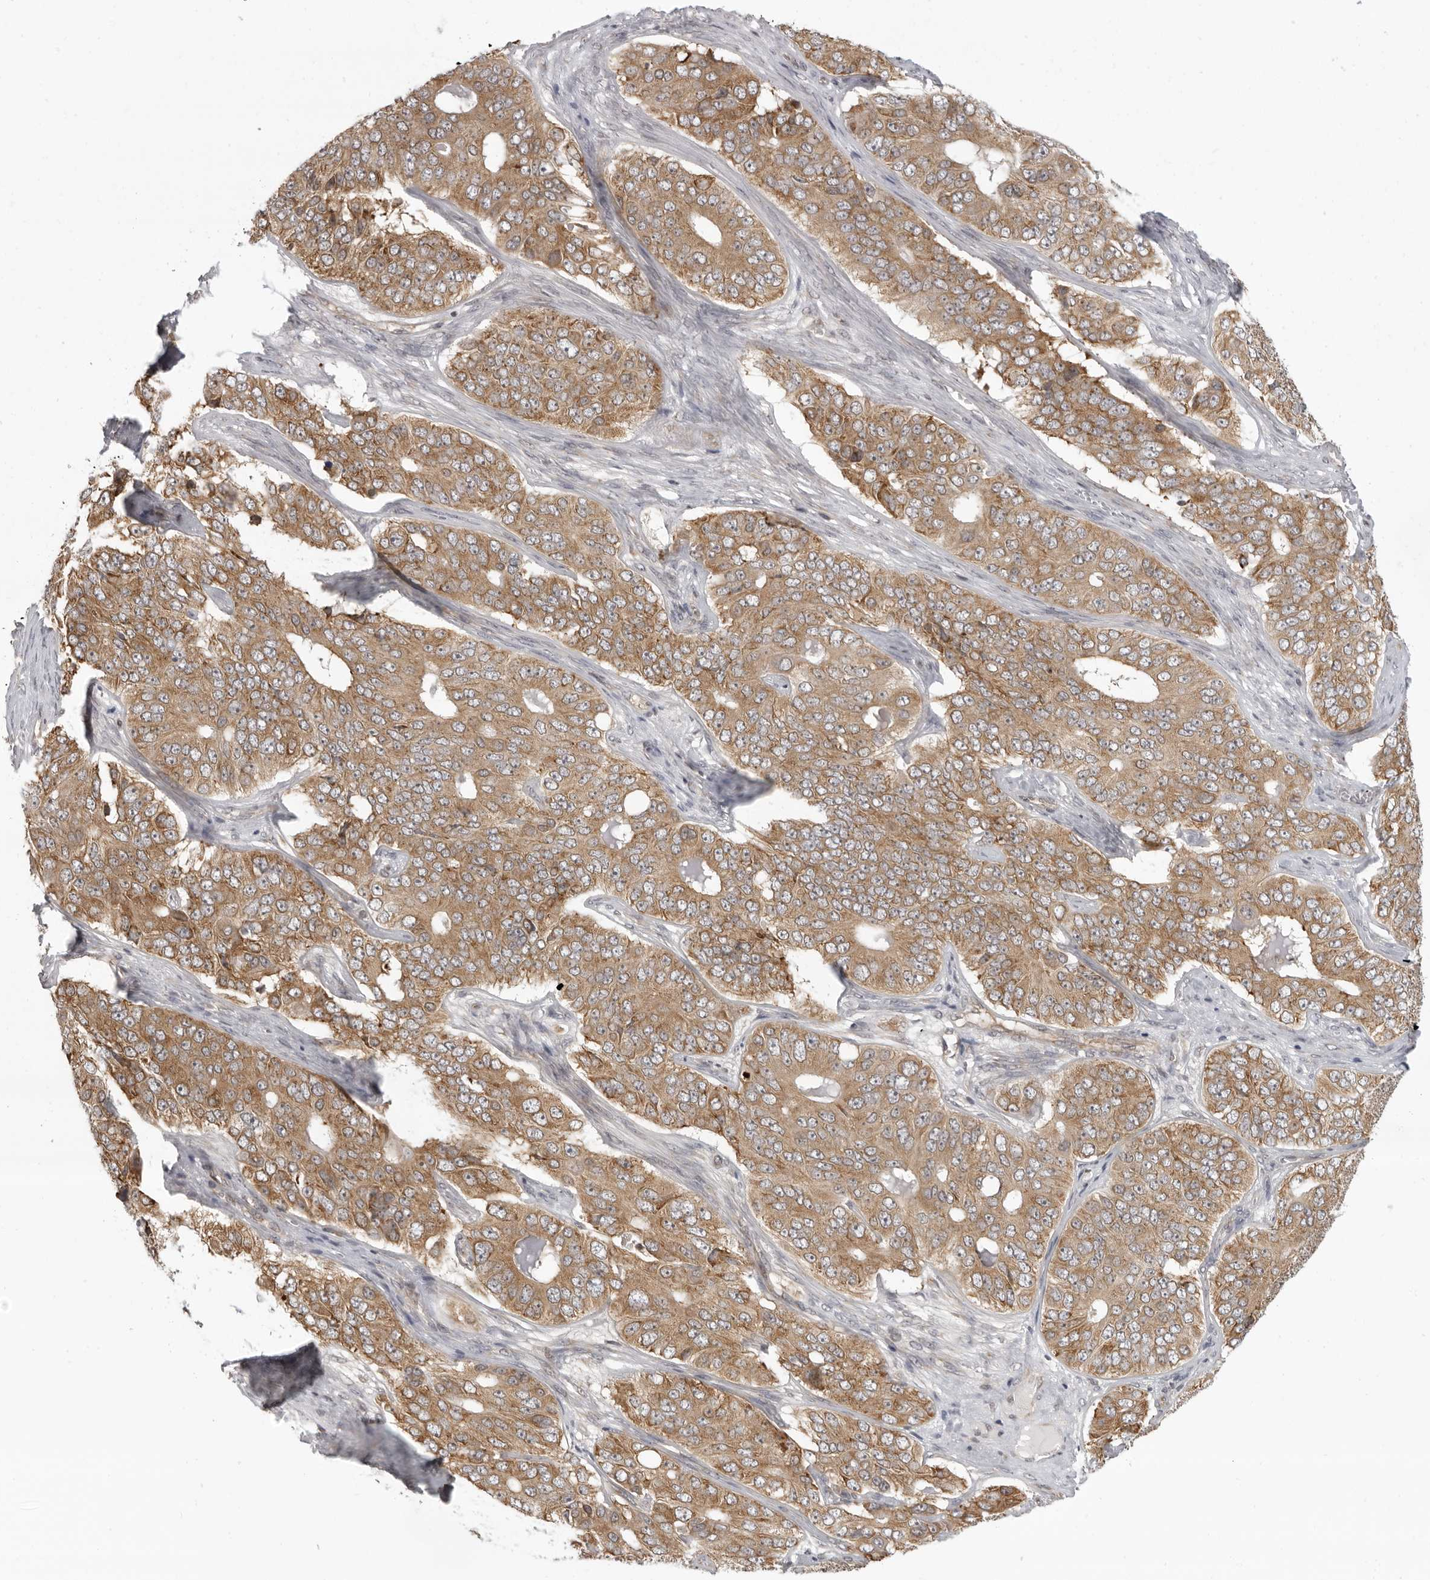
{"staining": {"intensity": "moderate", "quantity": ">75%", "location": "cytoplasmic/membranous"}, "tissue": "ovarian cancer", "cell_type": "Tumor cells", "image_type": "cancer", "snomed": [{"axis": "morphology", "description": "Carcinoma, endometroid"}, {"axis": "topography", "description": "Ovary"}], "caption": "Moderate cytoplasmic/membranous staining for a protein is present in approximately >75% of tumor cells of endometroid carcinoma (ovarian) using immunohistochemistry.", "gene": "PRRC2A", "patient": {"sex": "female", "age": 51}}